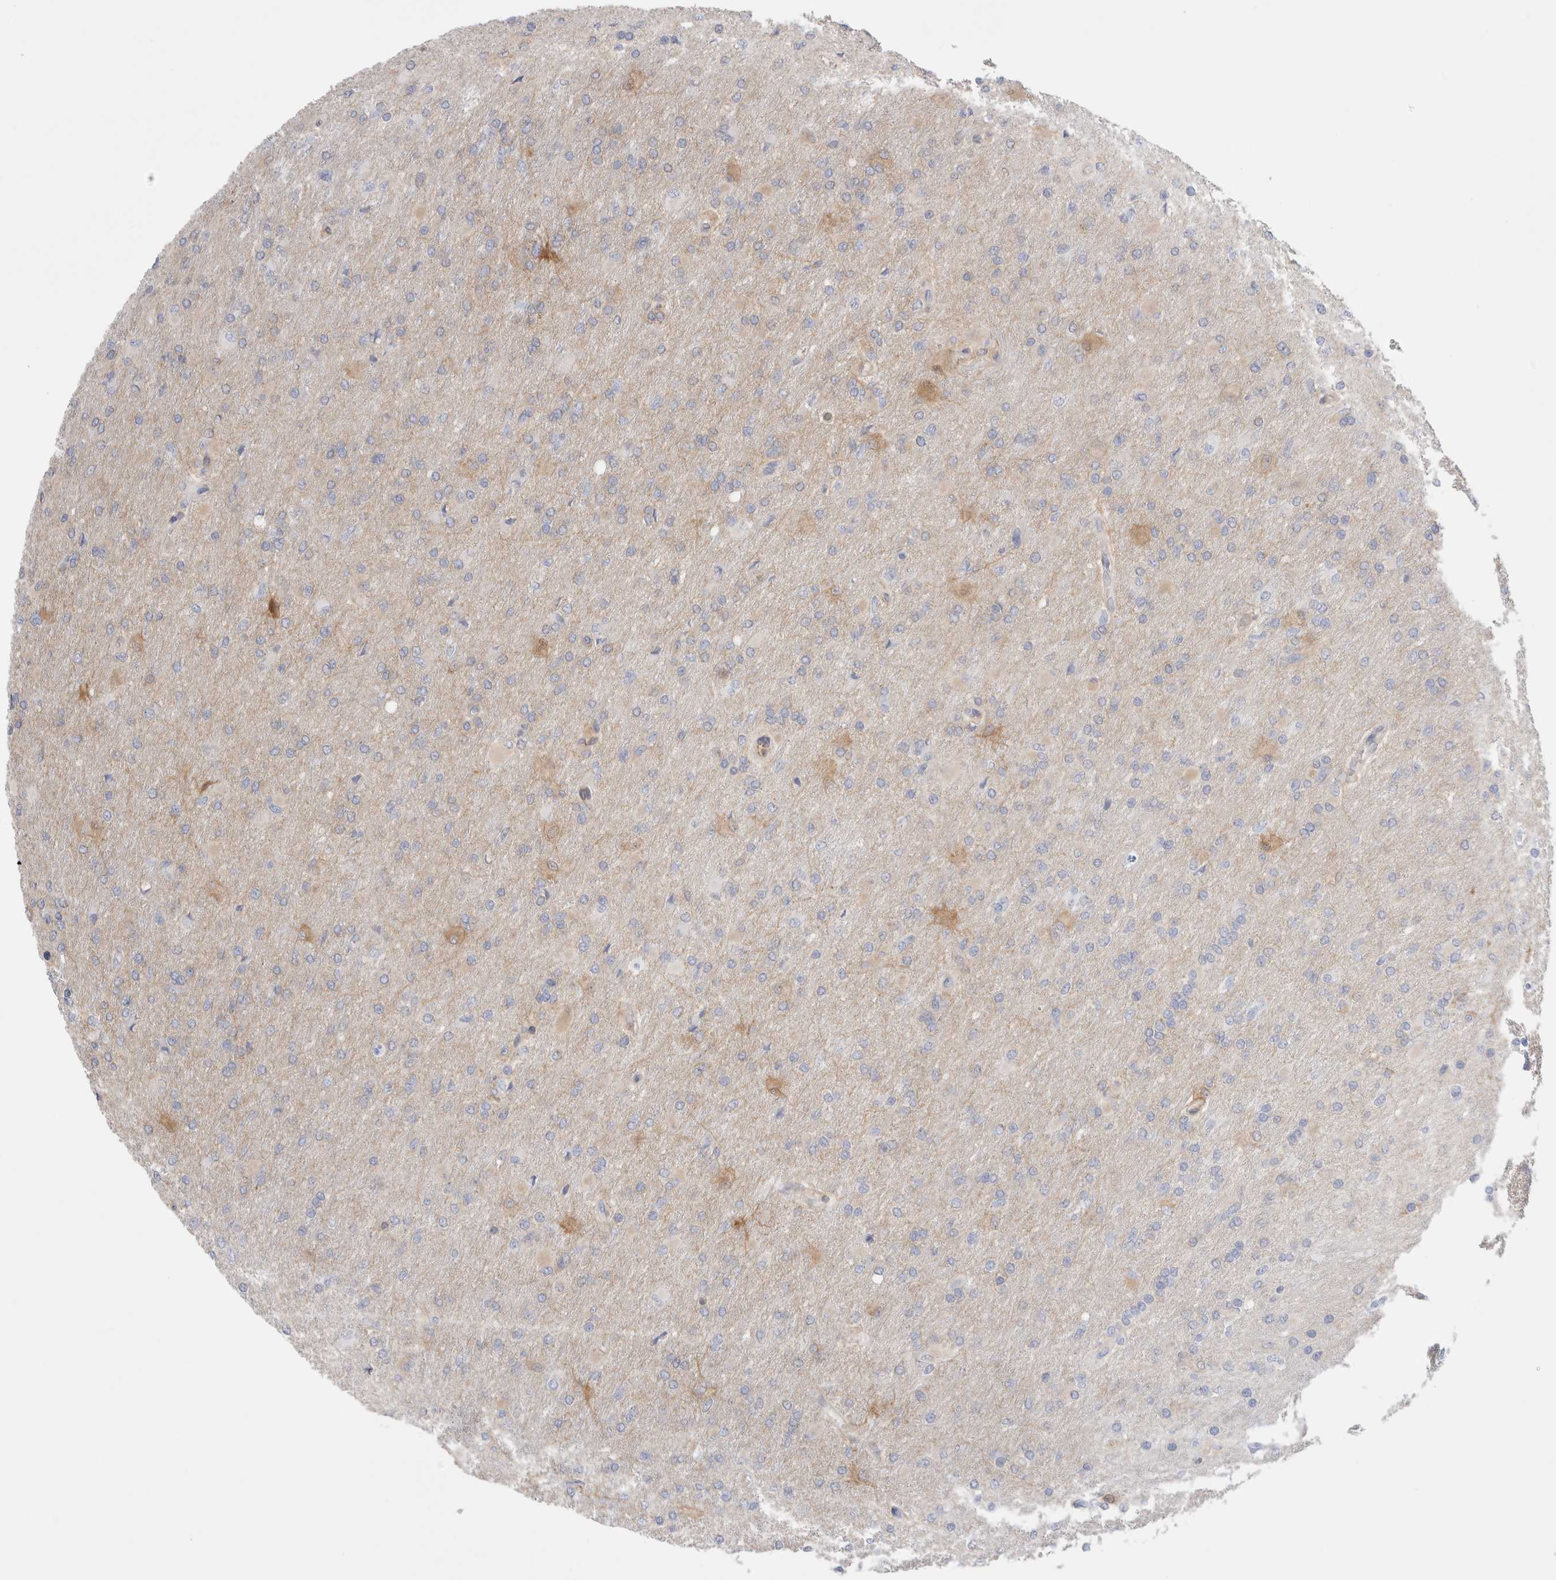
{"staining": {"intensity": "negative", "quantity": "none", "location": "none"}, "tissue": "glioma", "cell_type": "Tumor cells", "image_type": "cancer", "snomed": [{"axis": "morphology", "description": "Glioma, malignant, High grade"}, {"axis": "topography", "description": "Cerebral cortex"}], "caption": "Immunohistochemistry (IHC) photomicrograph of neoplastic tissue: human malignant high-grade glioma stained with DAB reveals no significant protein staining in tumor cells.", "gene": "NAPEPLD", "patient": {"sex": "female", "age": 36}}